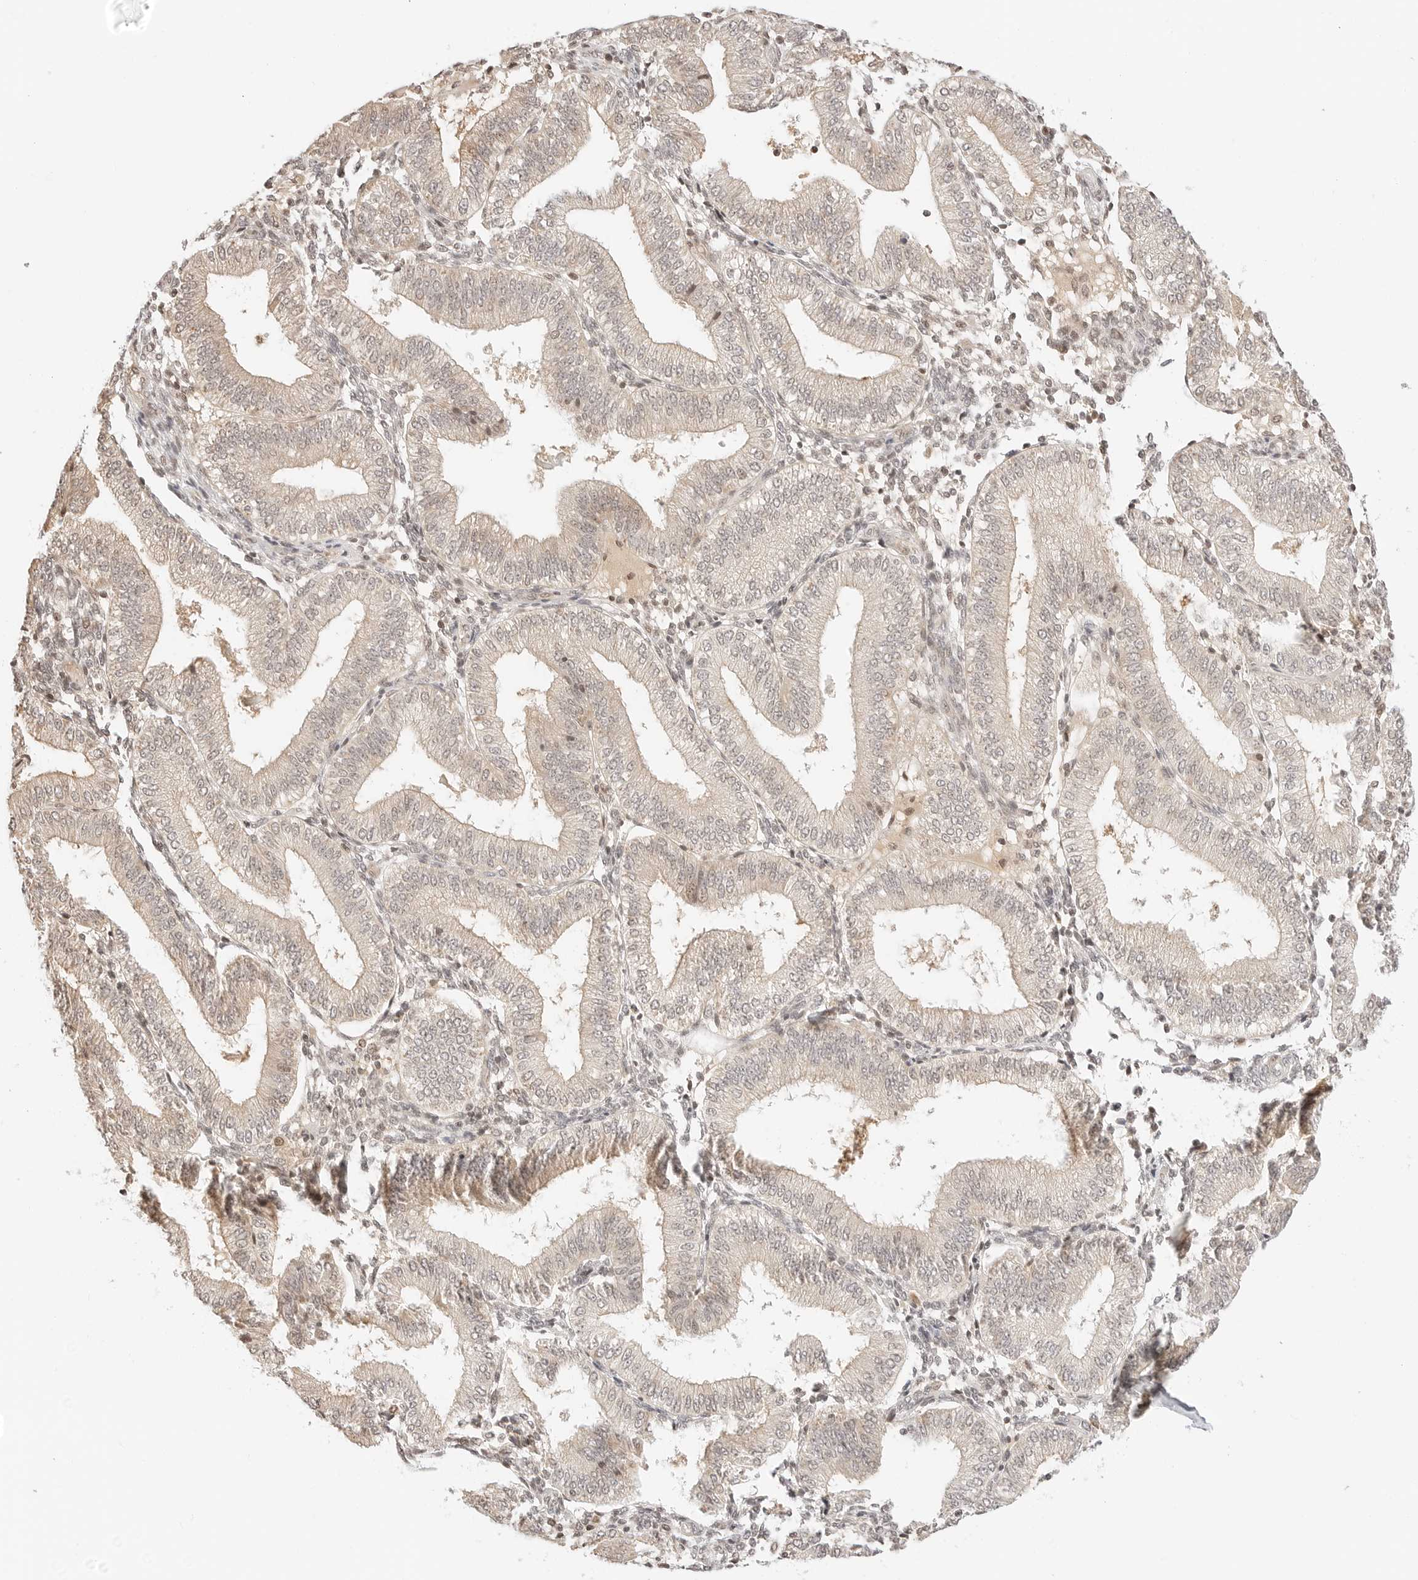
{"staining": {"intensity": "weak", "quantity": "25%-75%", "location": "nuclear"}, "tissue": "endometrium", "cell_type": "Cells in endometrial stroma", "image_type": "normal", "snomed": [{"axis": "morphology", "description": "Normal tissue, NOS"}, {"axis": "topography", "description": "Endometrium"}], "caption": "Immunohistochemical staining of unremarkable human endometrium displays low levels of weak nuclear staining in about 25%-75% of cells in endometrial stroma.", "gene": "RPS6KL1", "patient": {"sex": "female", "age": 39}}